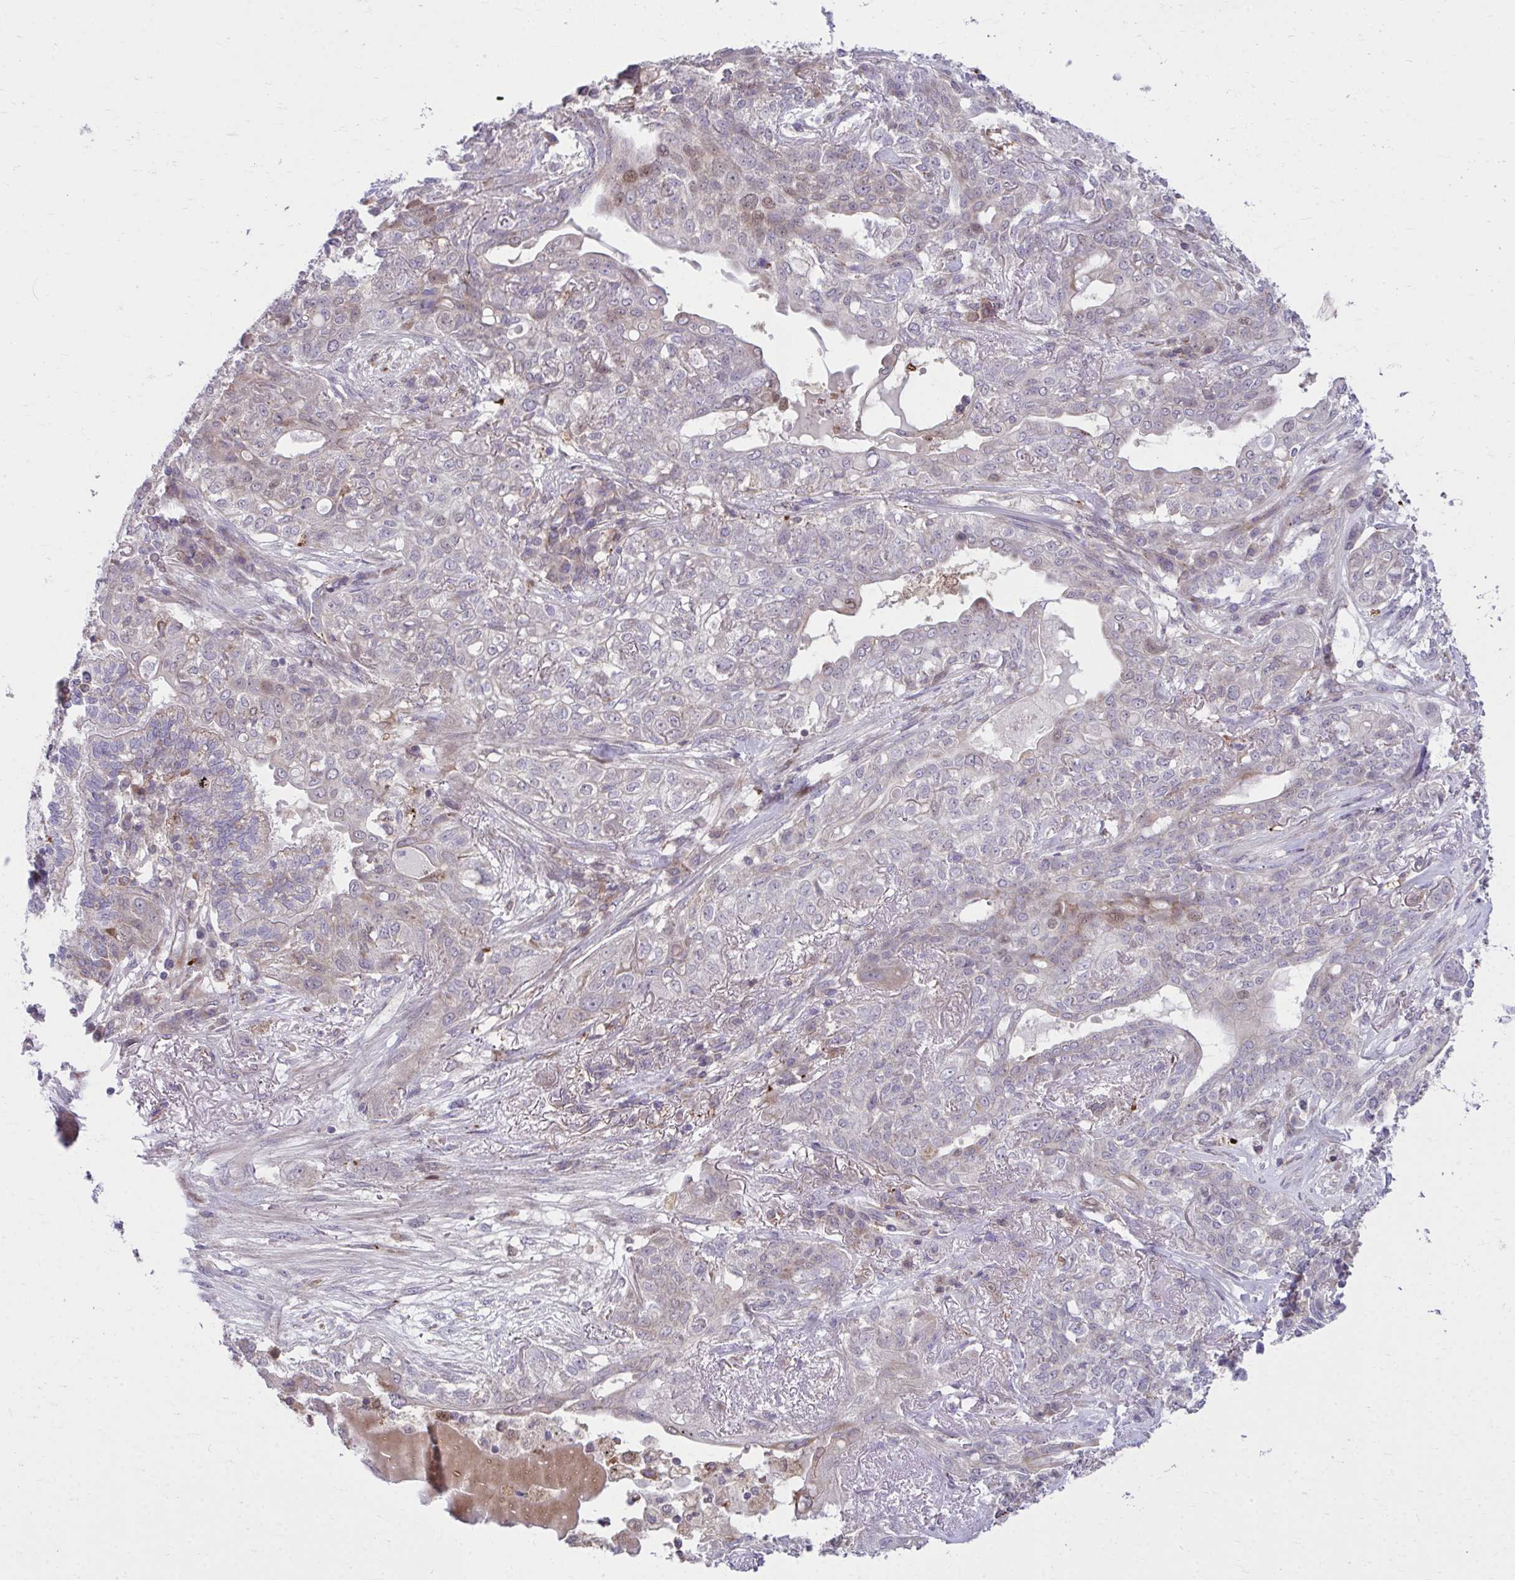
{"staining": {"intensity": "moderate", "quantity": "<25%", "location": "cytoplasmic/membranous"}, "tissue": "lung cancer", "cell_type": "Tumor cells", "image_type": "cancer", "snomed": [{"axis": "morphology", "description": "Squamous cell carcinoma, NOS"}, {"axis": "topography", "description": "Lung"}], "caption": "An image showing moderate cytoplasmic/membranous expression in approximately <25% of tumor cells in squamous cell carcinoma (lung), as visualized by brown immunohistochemical staining.", "gene": "C16orf54", "patient": {"sex": "female", "age": 70}}